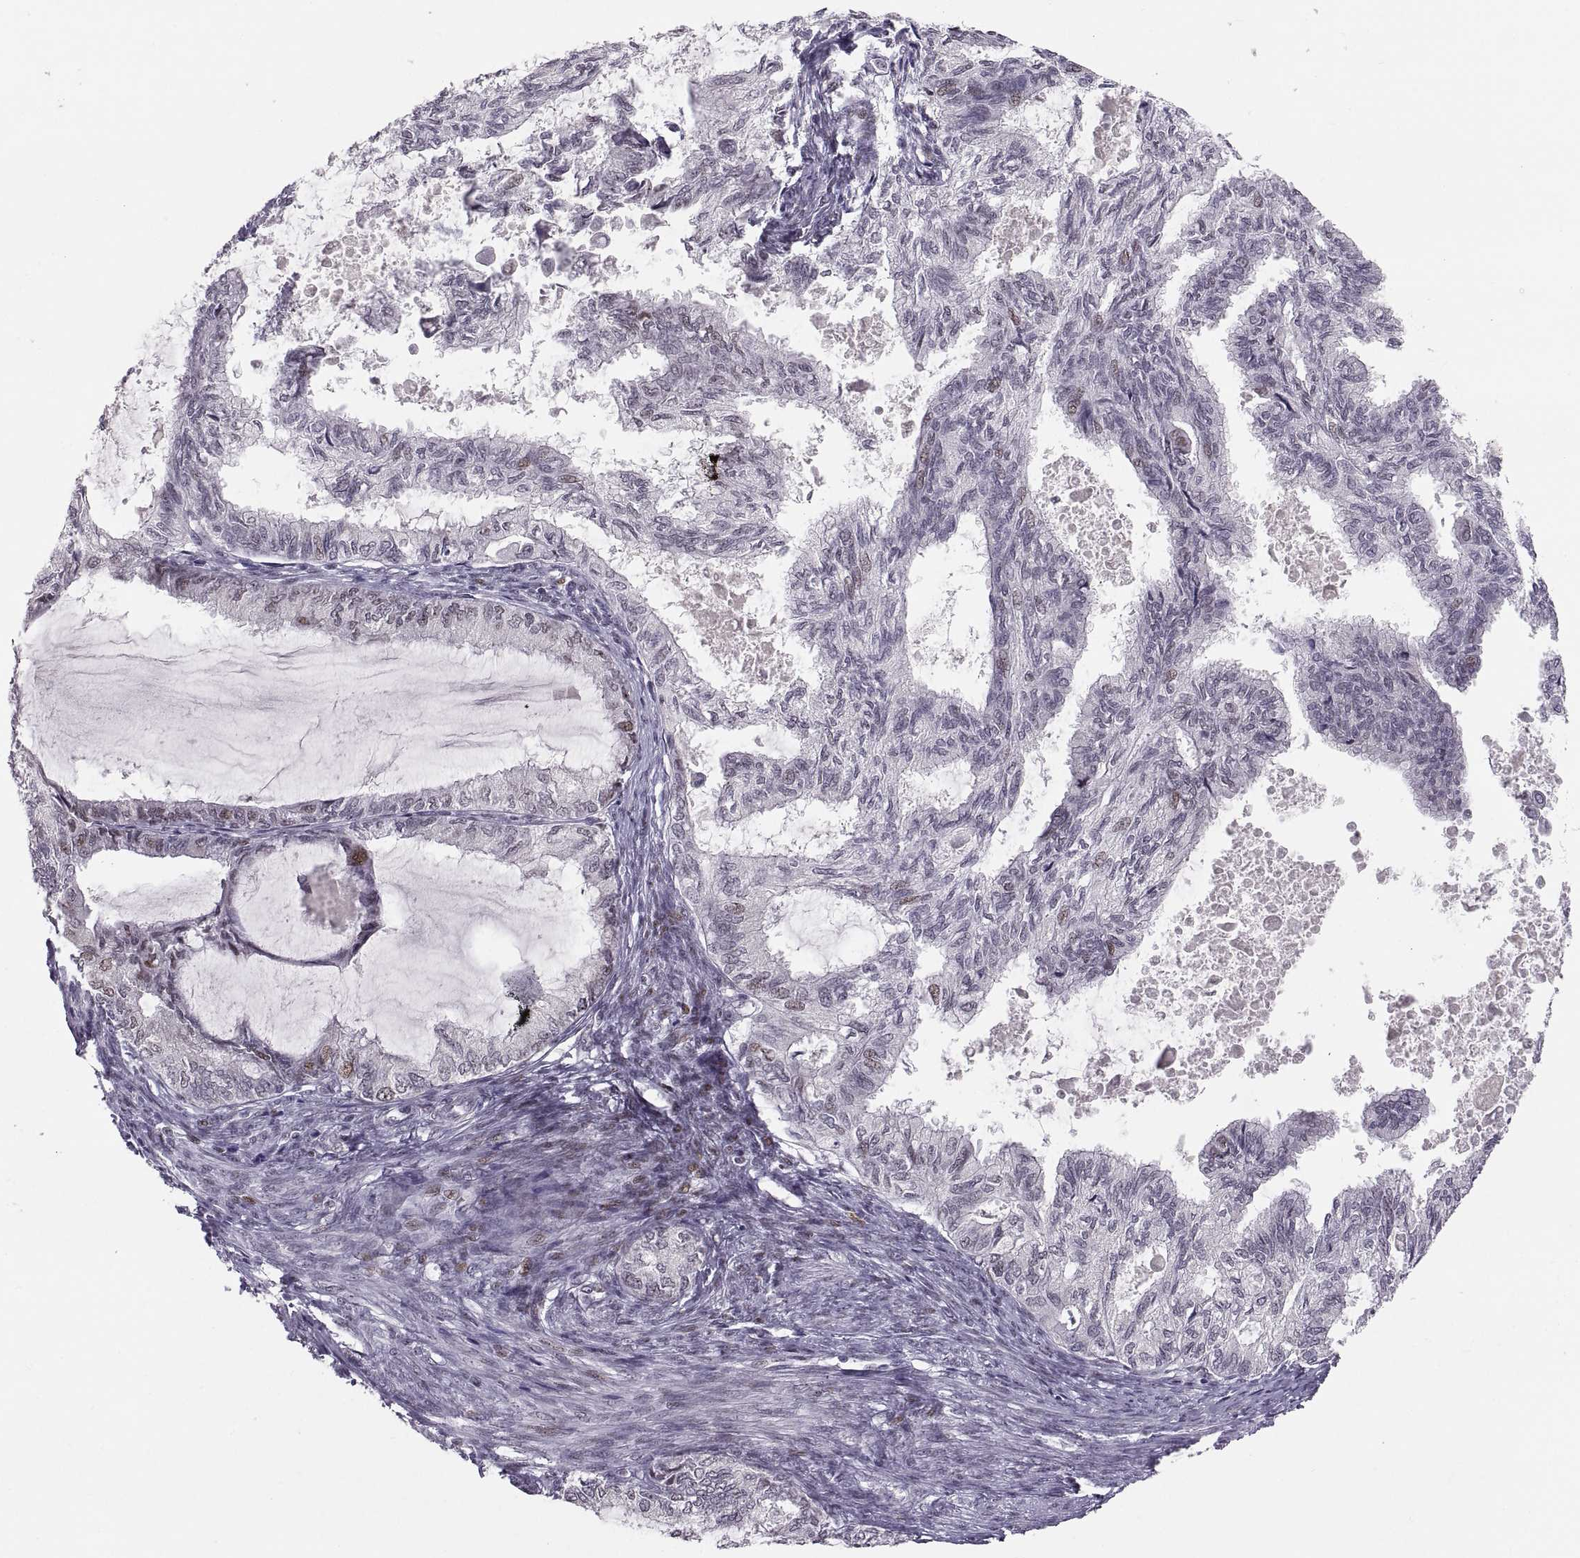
{"staining": {"intensity": "weak", "quantity": "<25%", "location": "nuclear"}, "tissue": "endometrial cancer", "cell_type": "Tumor cells", "image_type": "cancer", "snomed": [{"axis": "morphology", "description": "Adenocarcinoma, NOS"}, {"axis": "topography", "description": "Endometrium"}], "caption": "Immunohistochemistry (IHC) micrograph of neoplastic tissue: human adenocarcinoma (endometrial) stained with DAB (3,3'-diaminobenzidine) demonstrates no significant protein staining in tumor cells.", "gene": "SNAI1", "patient": {"sex": "female", "age": 86}}